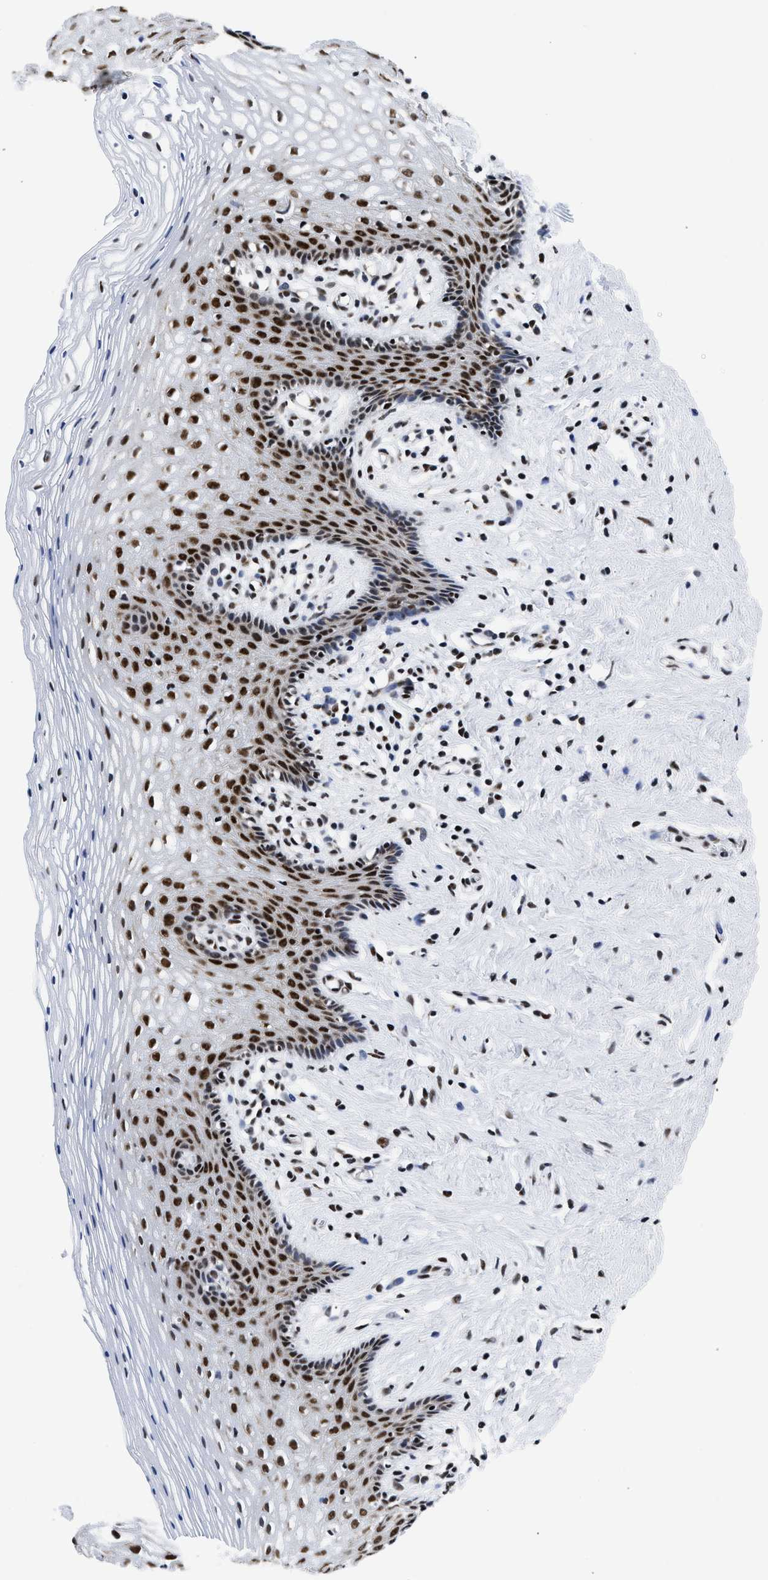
{"staining": {"intensity": "strong", "quantity": ">75%", "location": "nuclear"}, "tissue": "vagina", "cell_type": "Squamous epithelial cells", "image_type": "normal", "snomed": [{"axis": "morphology", "description": "Normal tissue, NOS"}, {"axis": "topography", "description": "Vagina"}], "caption": "Vagina stained for a protein (brown) reveals strong nuclear positive staining in approximately >75% of squamous epithelial cells.", "gene": "RBM8A", "patient": {"sex": "female", "age": 32}}